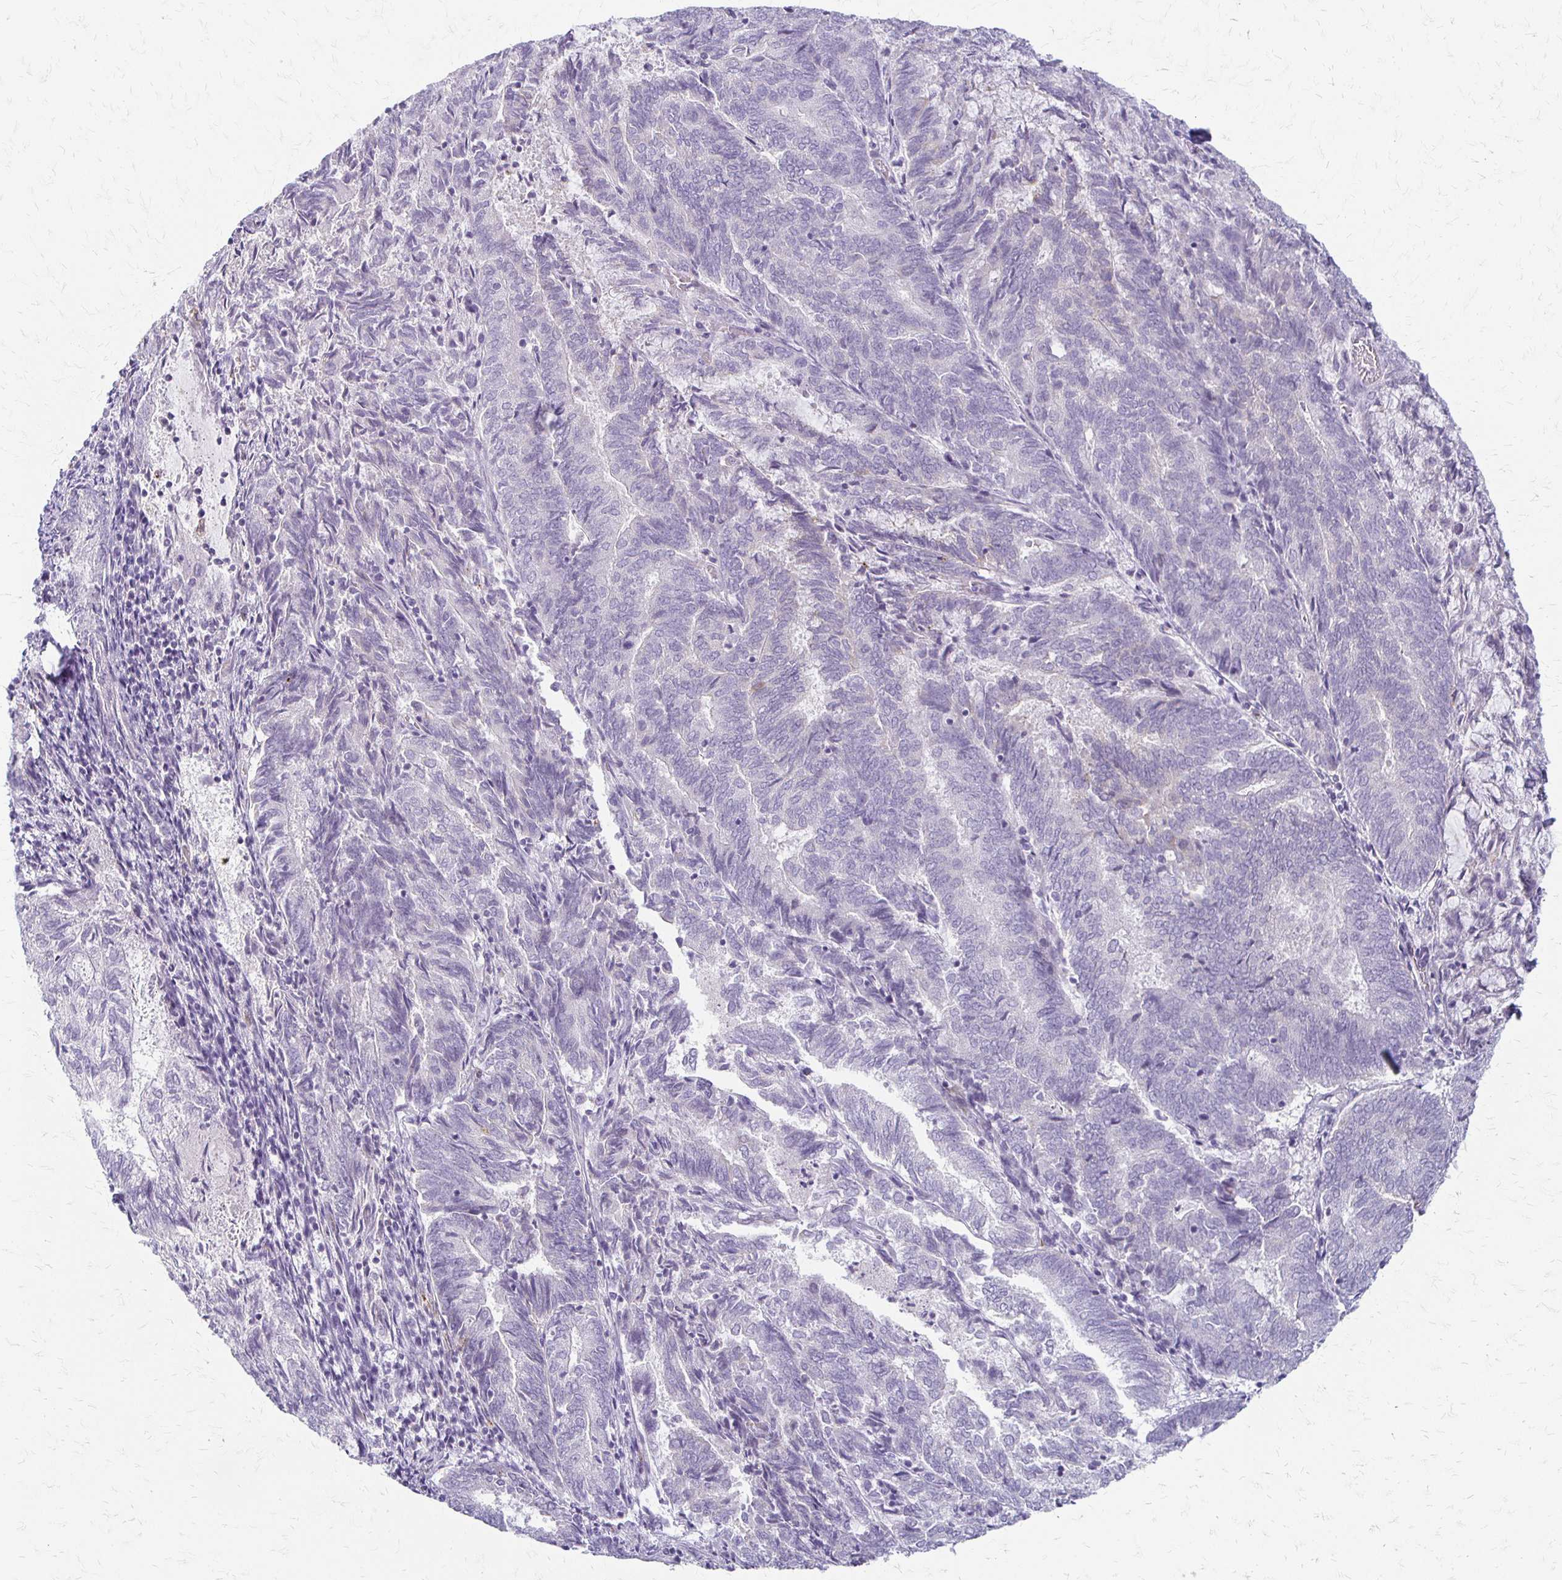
{"staining": {"intensity": "negative", "quantity": "none", "location": "none"}, "tissue": "endometrial cancer", "cell_type": "Tumor cells", "image_type": "cancer", "snomed": [{"axis": "morphology", "description": "Adenocarcinoma, NOS"}, {"axis": "topography", "description": "Endometrium"}], "caption": "This image is of adenocarcinoma (endometrial) stained with IHC to label a protein in brown with the nuclei are counter-stained blue. There is no staining in tumor cells.", "gene": "ACP5", "patient": {"sex": "female", "age": 80}}